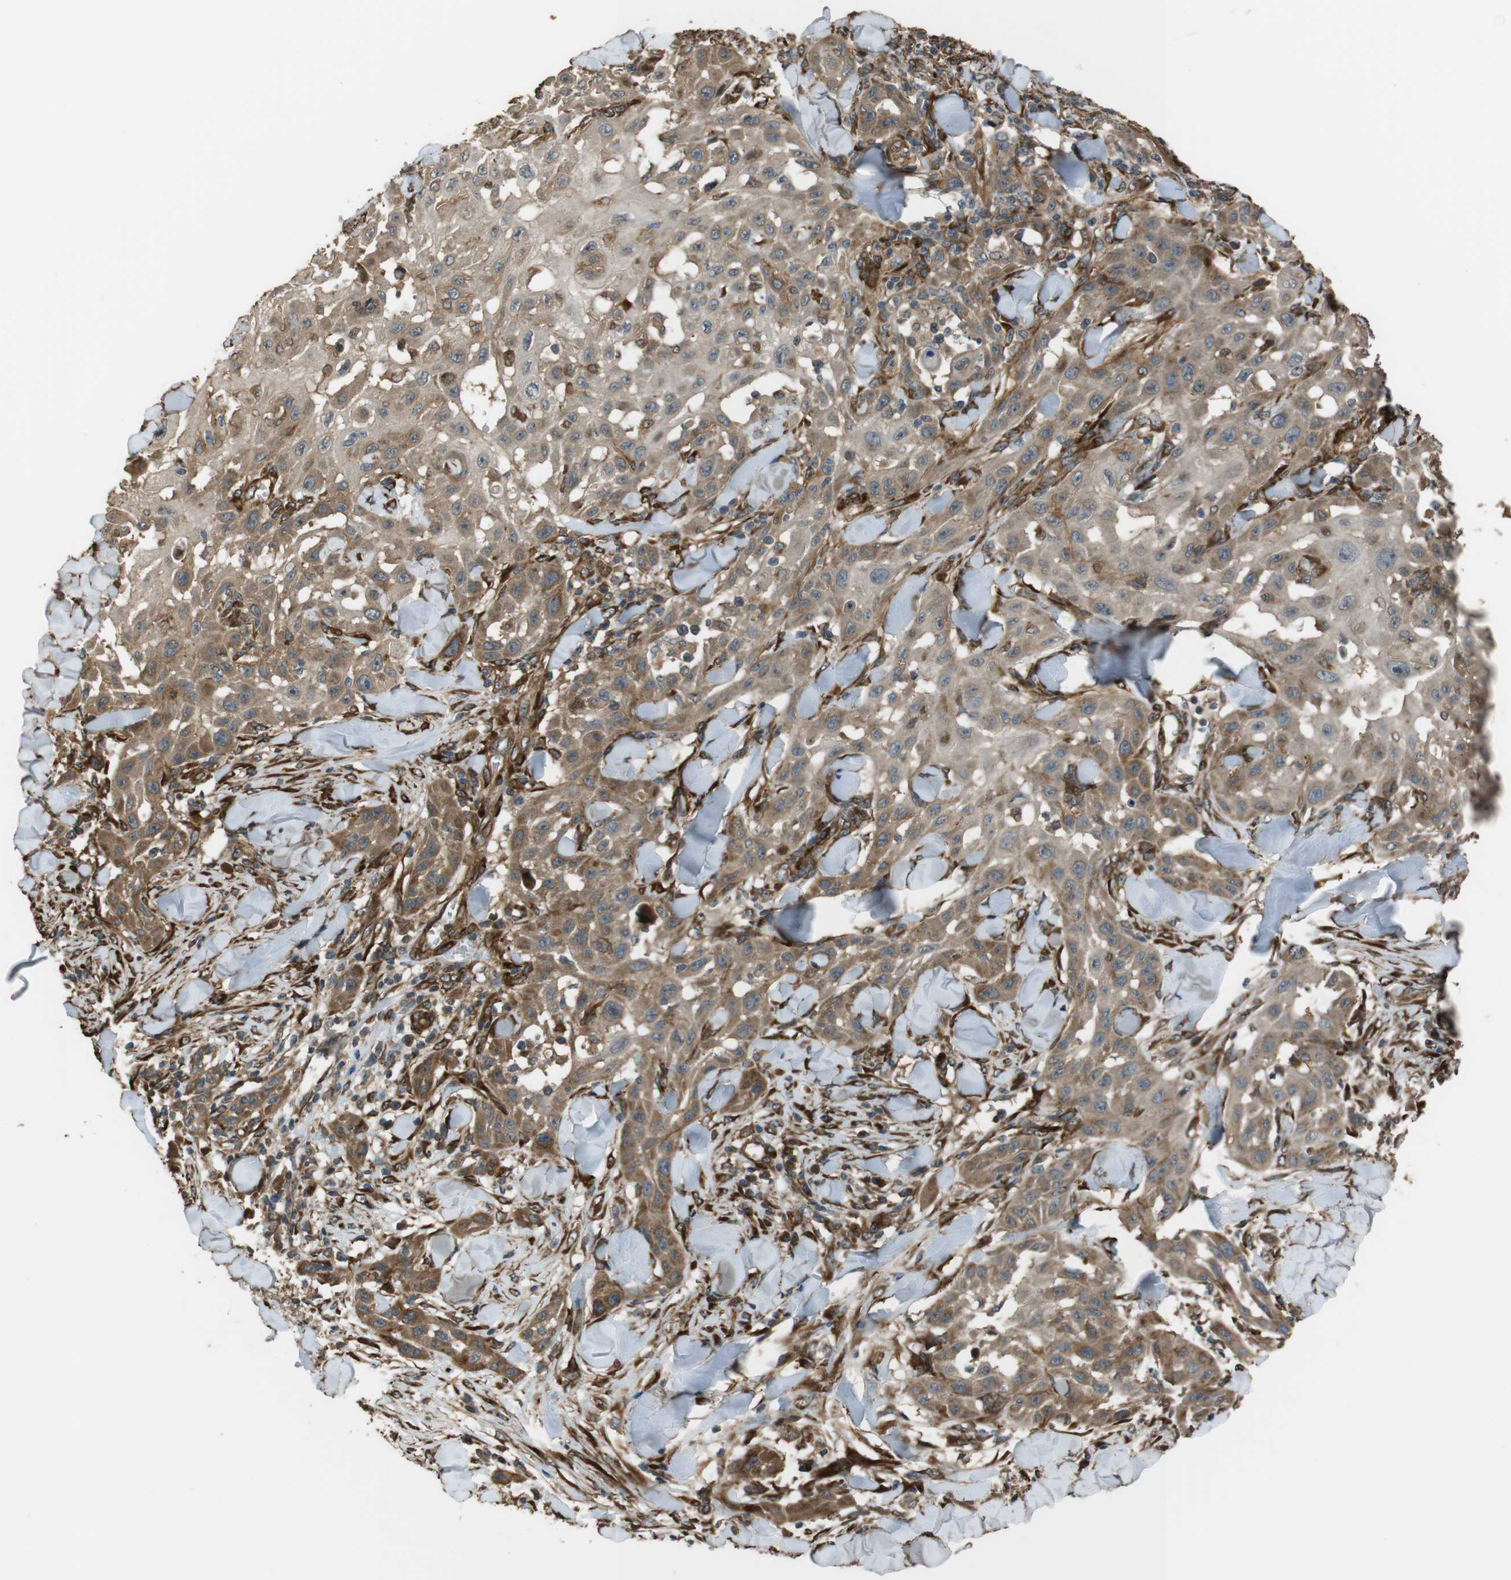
{"staining": {"intensity": "moderate", "quantity": ">75%", "location": "cytoplasmic/membranous"}, "tissue": "skin cancer", "cell_type": "Tumor cells", "image_type": "cancer", "snomed": [{"axis": "morphology", "description": "Squamous cell carcinoma, NOS"}, {"axis": "topography", "description": "Skin"}], "caption": "The immunohistochemical stain highlights moderate cytoplasmic/membranous positivity in tumor cells of skin cancer (squamous cell carcinoma) tissue.", "gene": "MSRB3", "patient": {"sex": "male", "age": 24}}